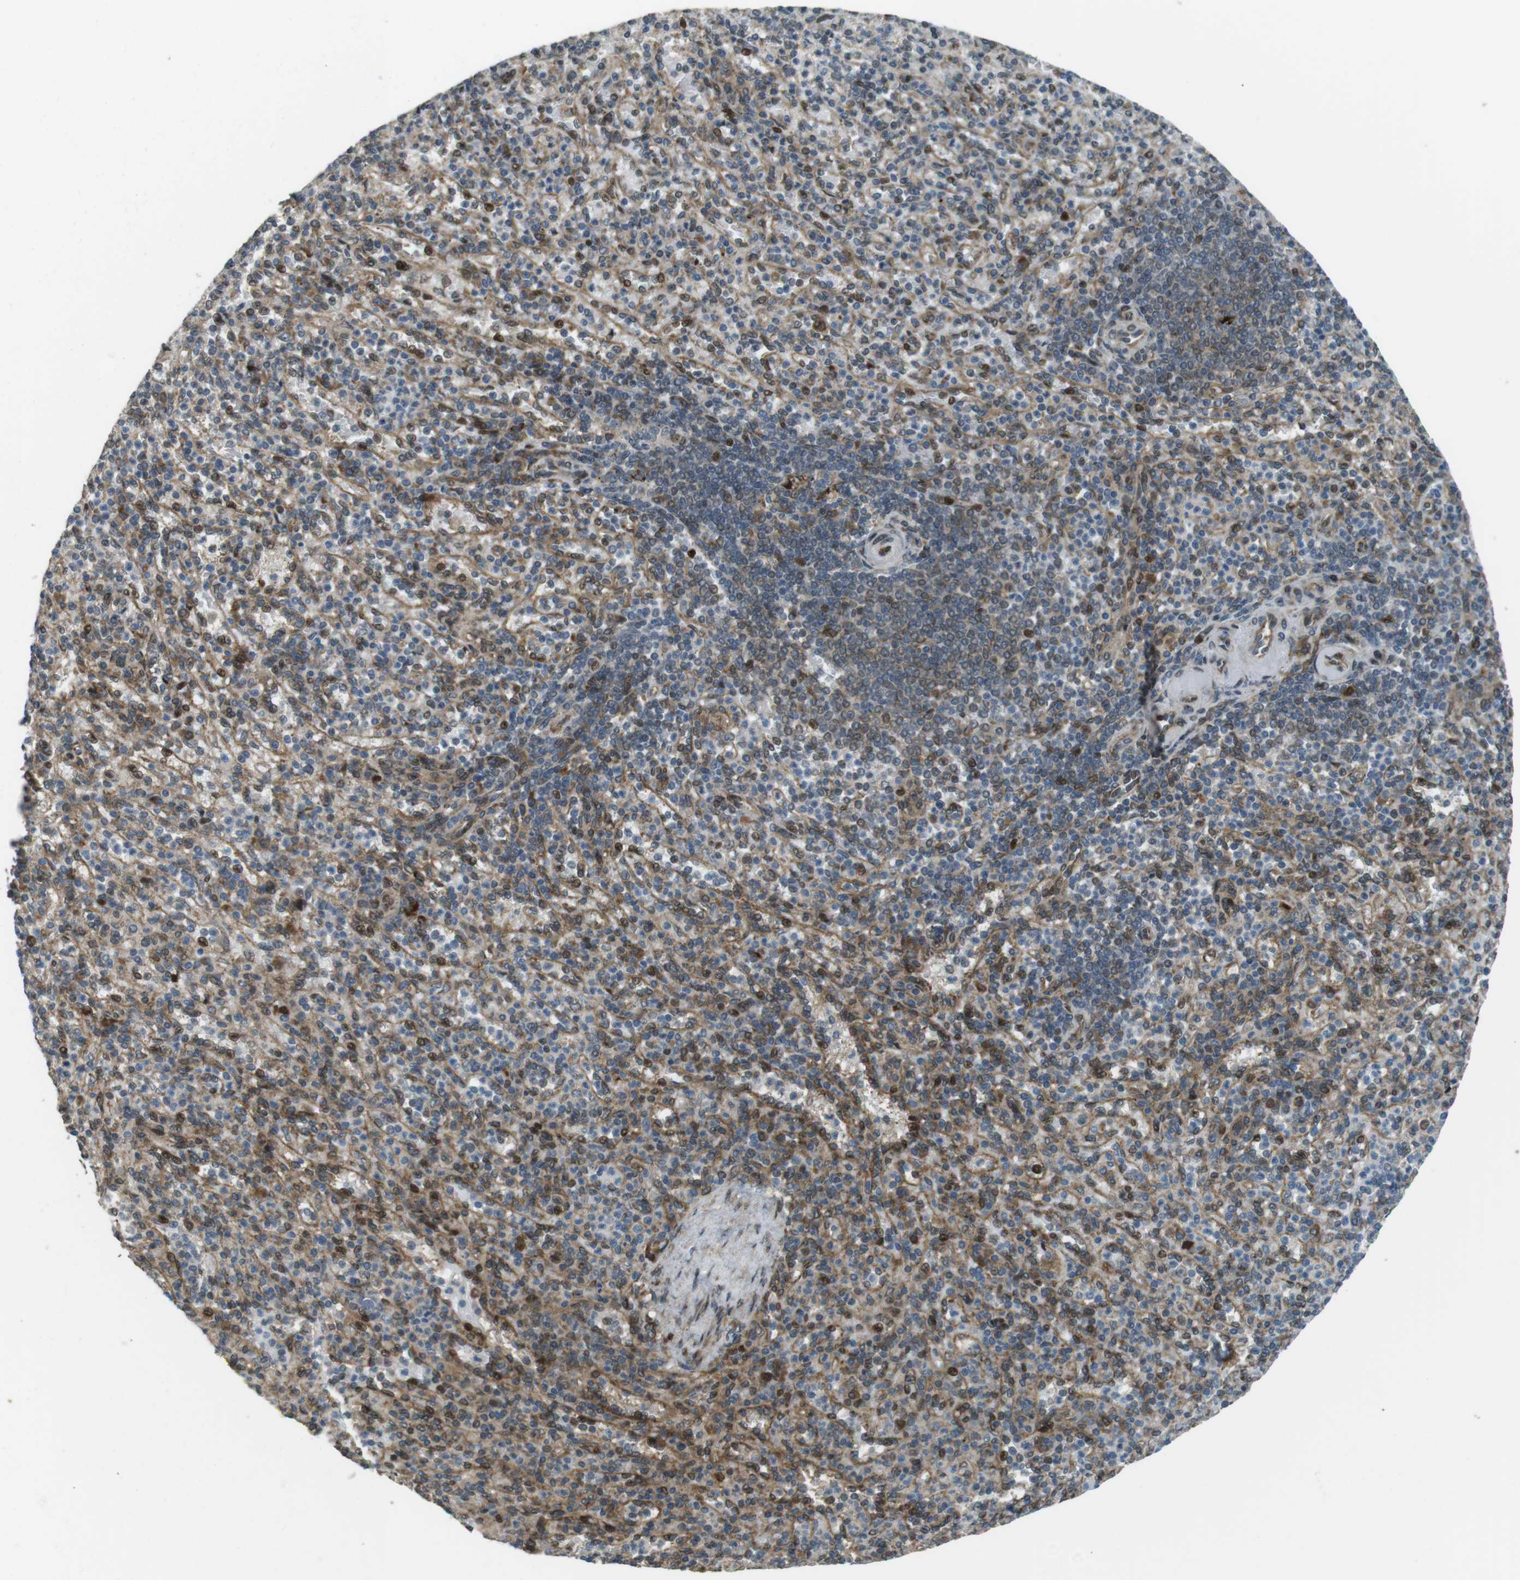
{"staining": {"intensity": "moderate", "quantity": "<25%", "location": "cytoplasmic/membranous,nuclear"}, "tissue": "spleen", "cell_type": "Cells in red pulp", "image_type": "normal", "snomed": [{"axis": "morphology", "description": "Normal tissue, NOS"}, {"axis": "topography", "description": "Spleen"}], "caption": "High-power microscopy captured an immunohistochemistry (IHC) image of unremarkable spleen, revealing moderate cytoplasmic/membranous,nuclear expression in approximately <25% of cells in red pulp.", "gene": "ZNF330", "patient": {"sex": "female", "age": 74}}